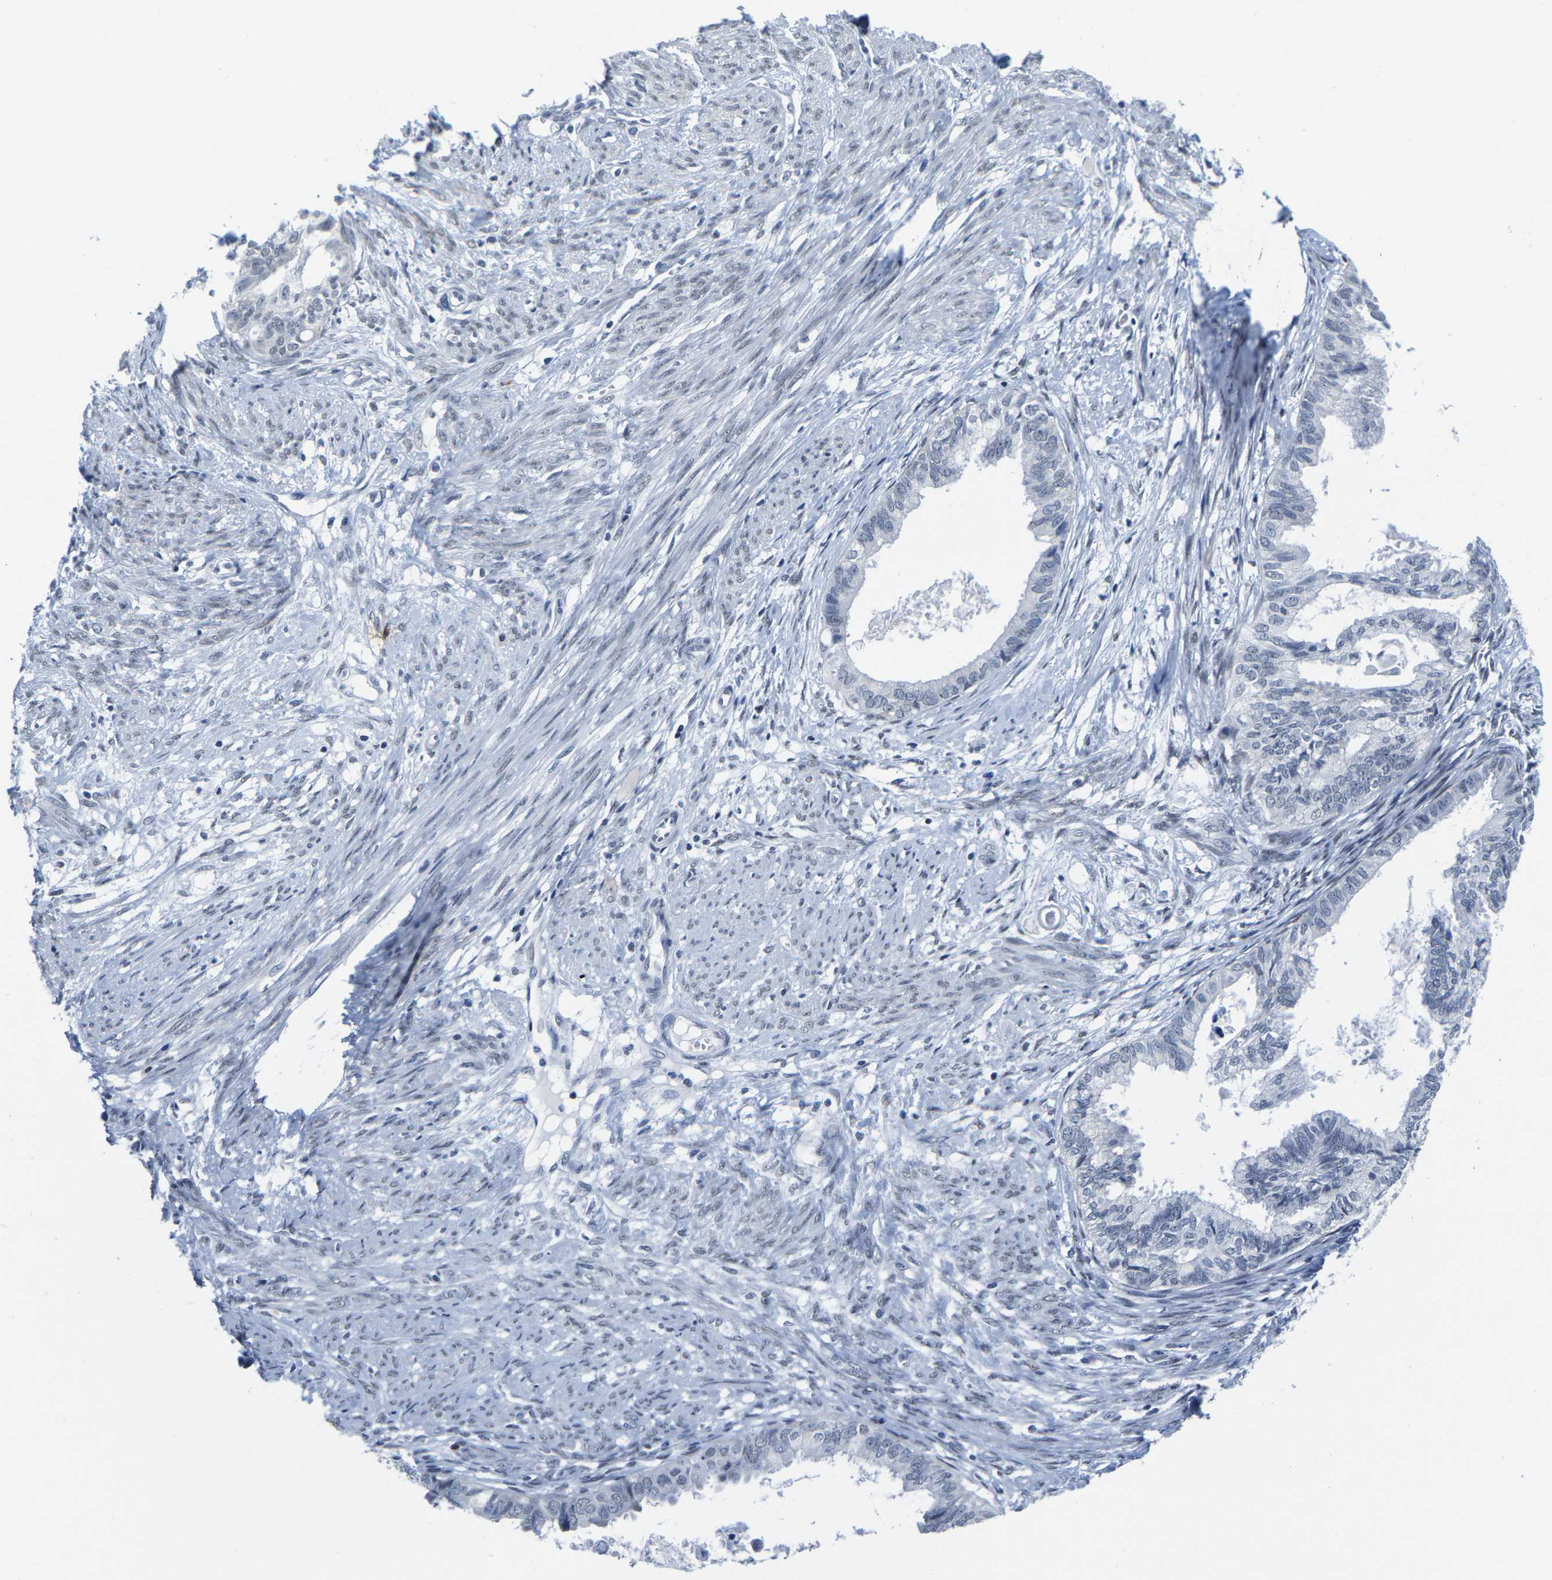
{"staining": {"intensity": "negative", "quantity": "none", "location": "none"}, "tissue": "cervical cancer", "cell_type": "Tumor cells", "image_type": "cancer", "snomed": [{"axis": "morphology", "description": "Normal tissue, NOS"}, {"axis": "morphology", "description": "Adenocarcinoma, NOS"}, {"axis": "topography", "description": "Cervix"}, {"axis": "topography", "description": "Endometrium"}], "caption": "Photomicrograph shows no protein expression in tumor cells of cervical adenocarcinoma tissue.", "gene": "SETD1B", "patient": {"sex": "female", "age": 86}}